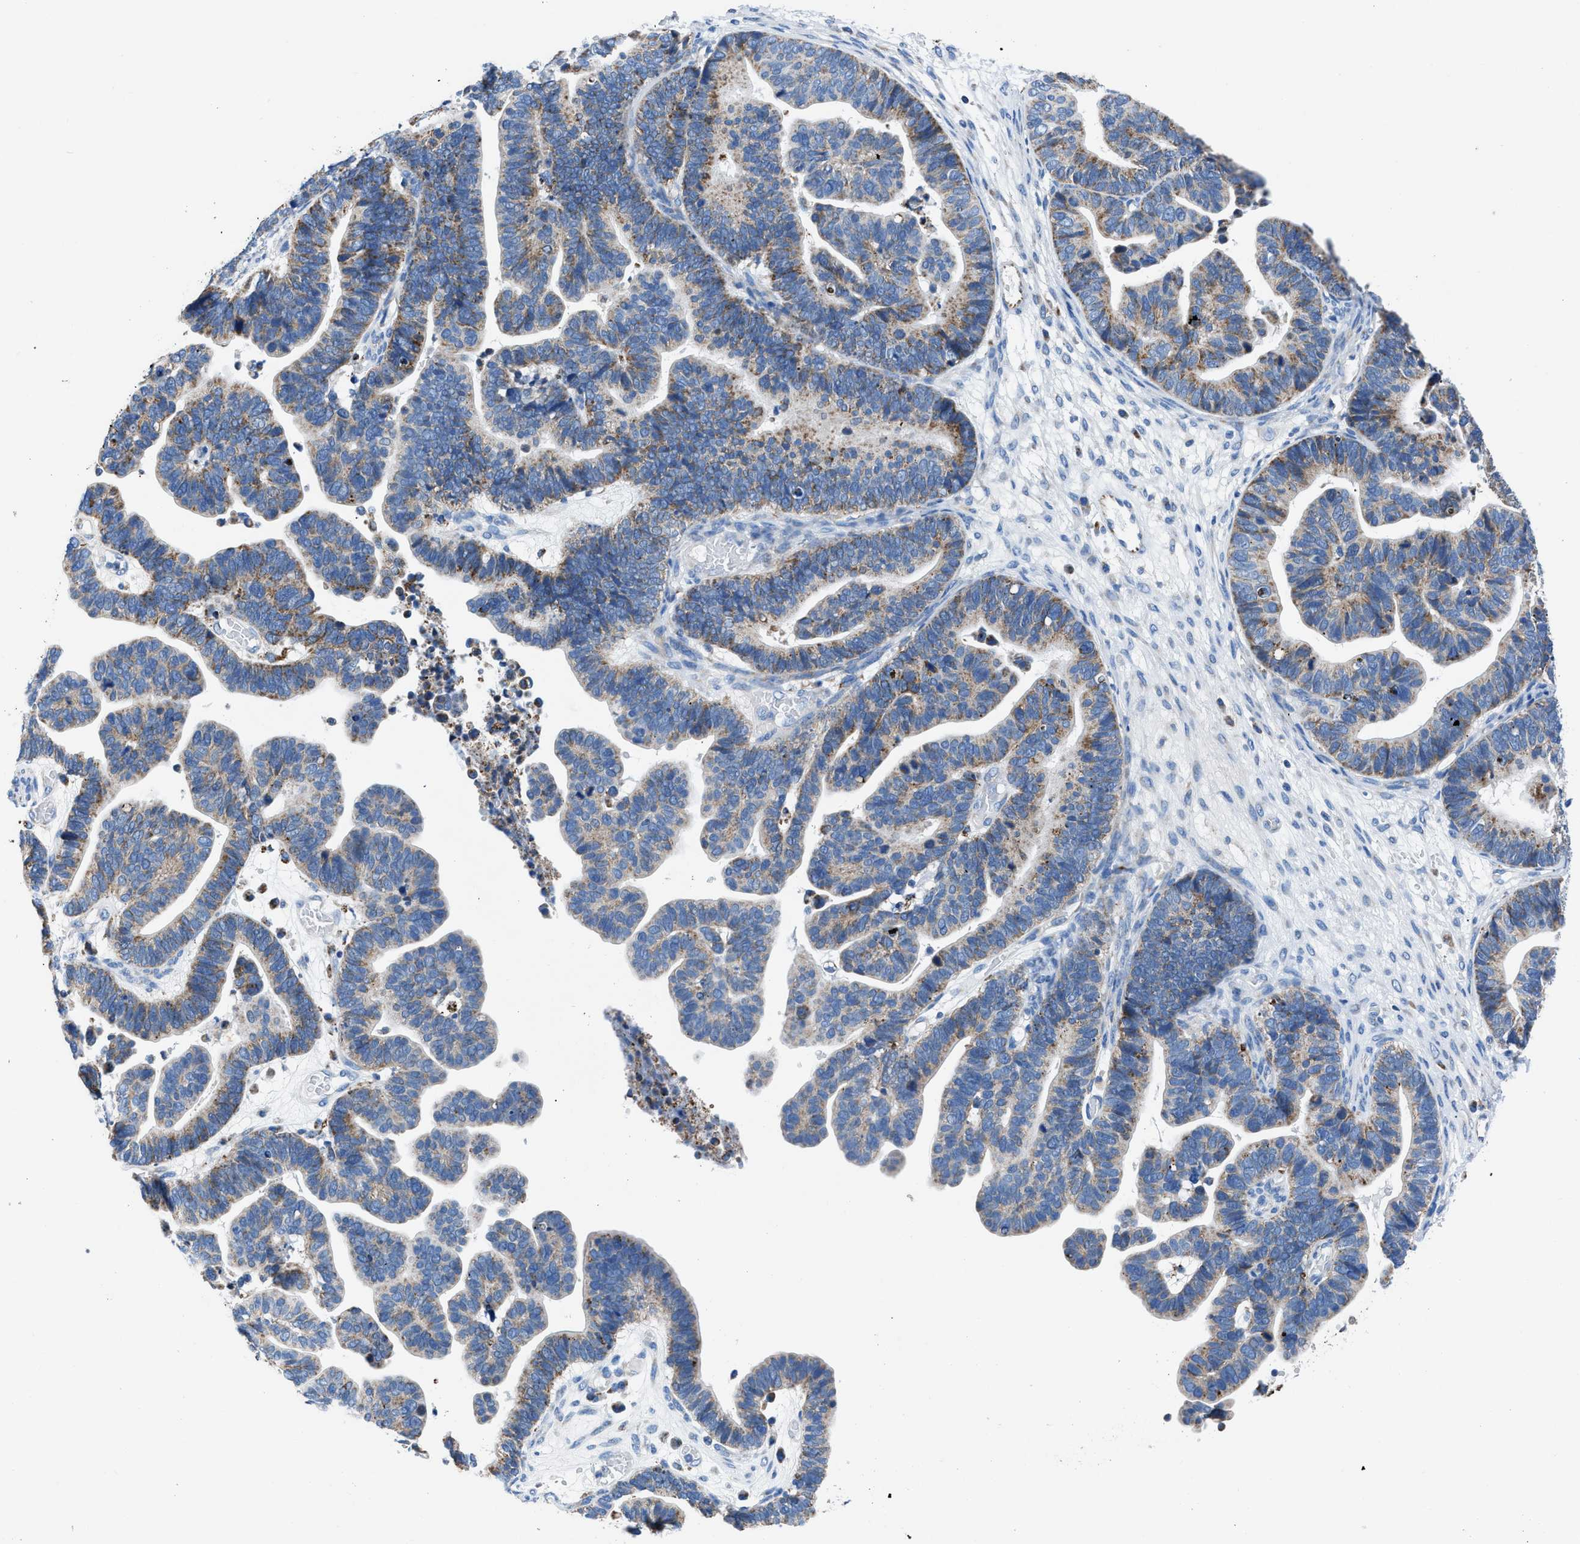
{"staining": {"intensity": "moderate", "quantity": ">75%", "location": "cytoplasmic/membranous"}, "tissue": "ovarian cancer", "cell_type": "Tumor cells", "image_type": "cancer", "snomed": [{"axis": "morphology", "description": "Cystadenocarcinoma, serous, NOS"}, {"axis": "topography", "description": "Ovary"}], "caption": "A histopathology image of human ovarian serous cystadenocarcinoma stained for a protein demonstrates moderate cytoplasmic/membranous brown staining in tumor cells. (DAB IHC, brown staining for protein, blue staining for nuclei).", "gene": "ZDHHC3", "patient": {"sex": "female", "age": 56}}